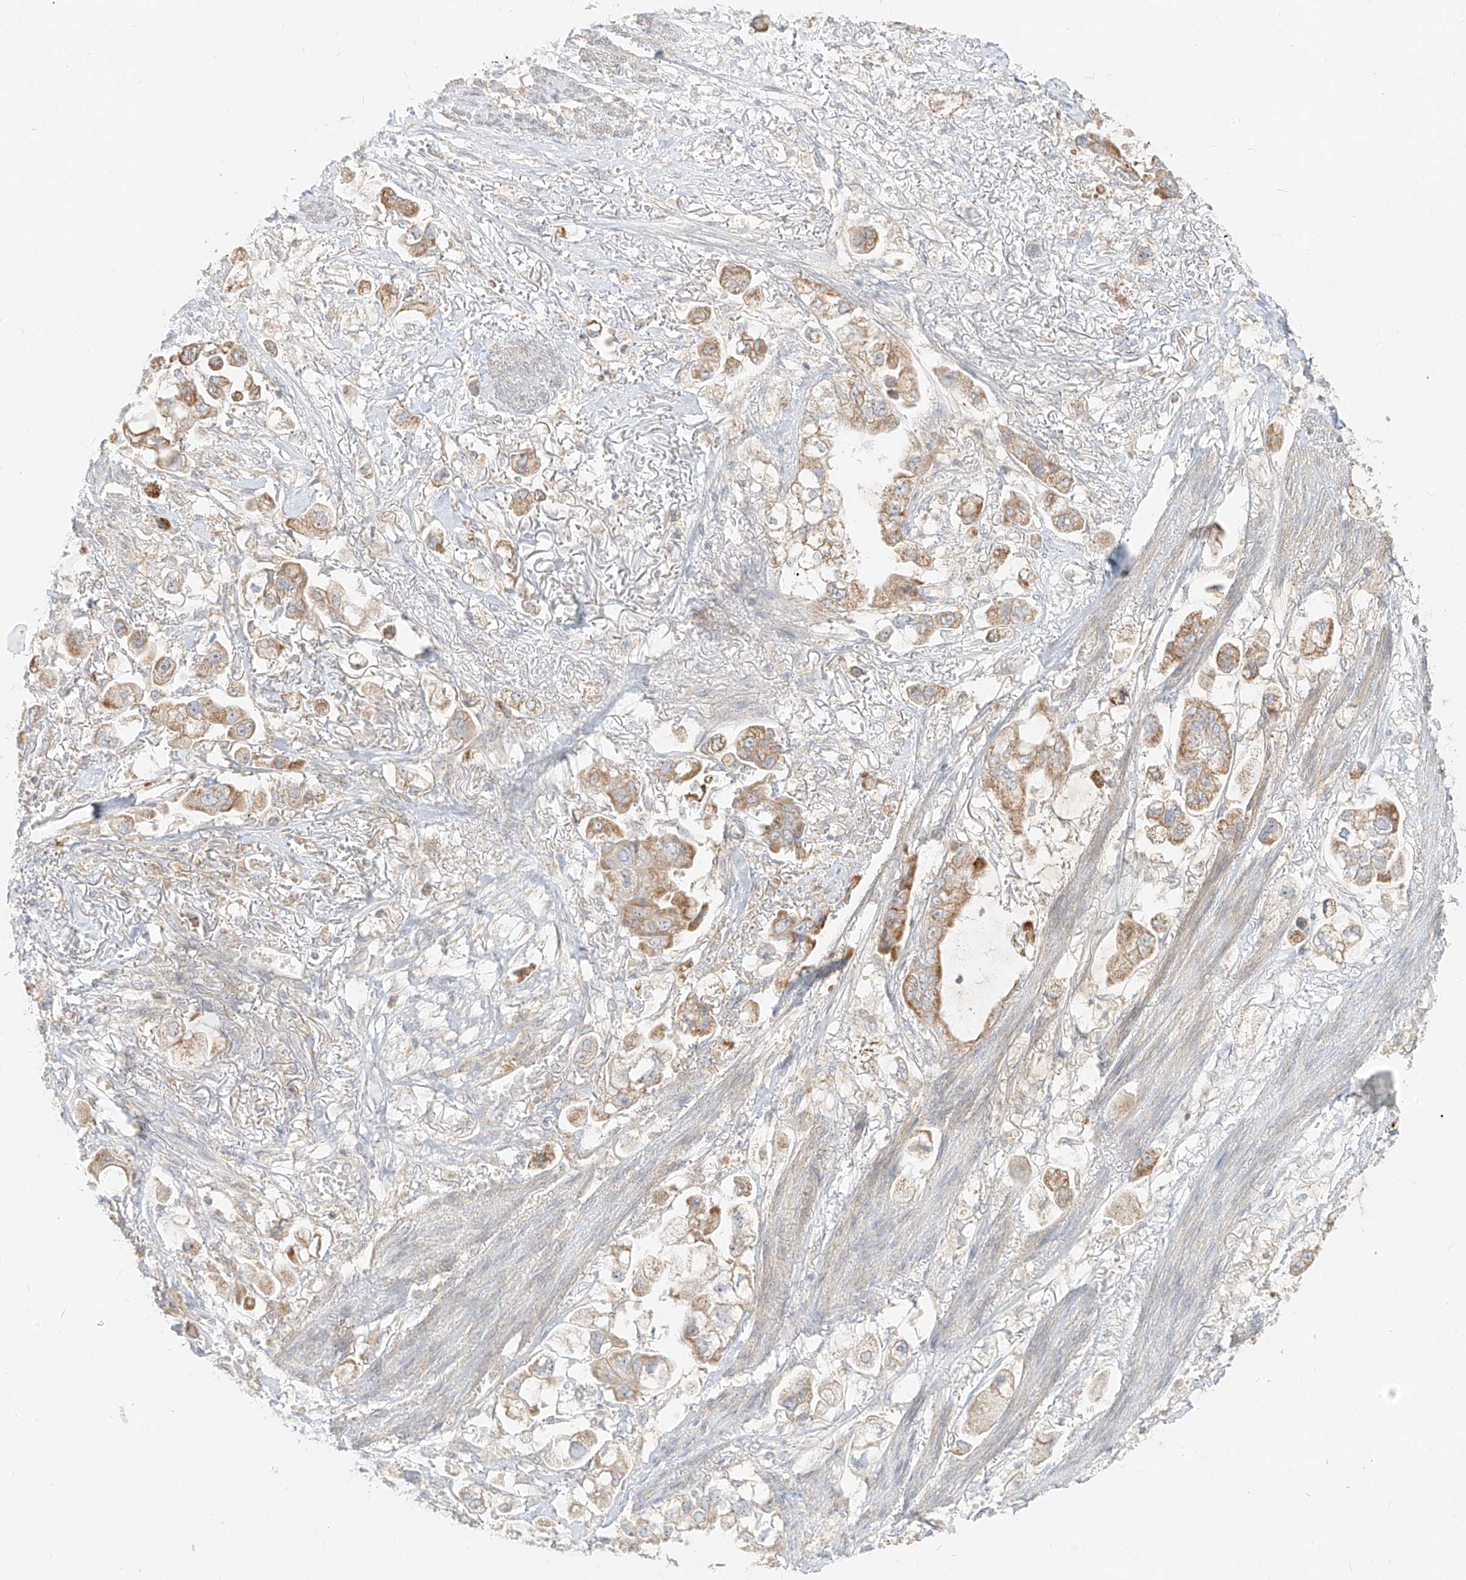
{"staining": {"intensity": "moderate", "quantity": ">75%", "location": "cytoplasmic/membranous"}, "tissue": "stomach cancer", "cell_type": "Tumor cells", "image_type": "cancer", "snomed": [{"axis": "morphology", "description": "Adenocarcinoma, NOS"}, {"axis": "topography", "description": "Stomach"}], "caption": "An immunohistochemistry micrograph of neoplastic tissue is shown. Protein staining in brown shows moderate cytoplasmic/membranous positivity in stomach cancer (adenocarcinoma) within tumor cells. The staining was performed using DAB, with brown indicating positive protein expression. Nuclei are stained blue with hematoxylin.", "gene": "ZIM3", "patient": {"sex": "male", "age": 62}}